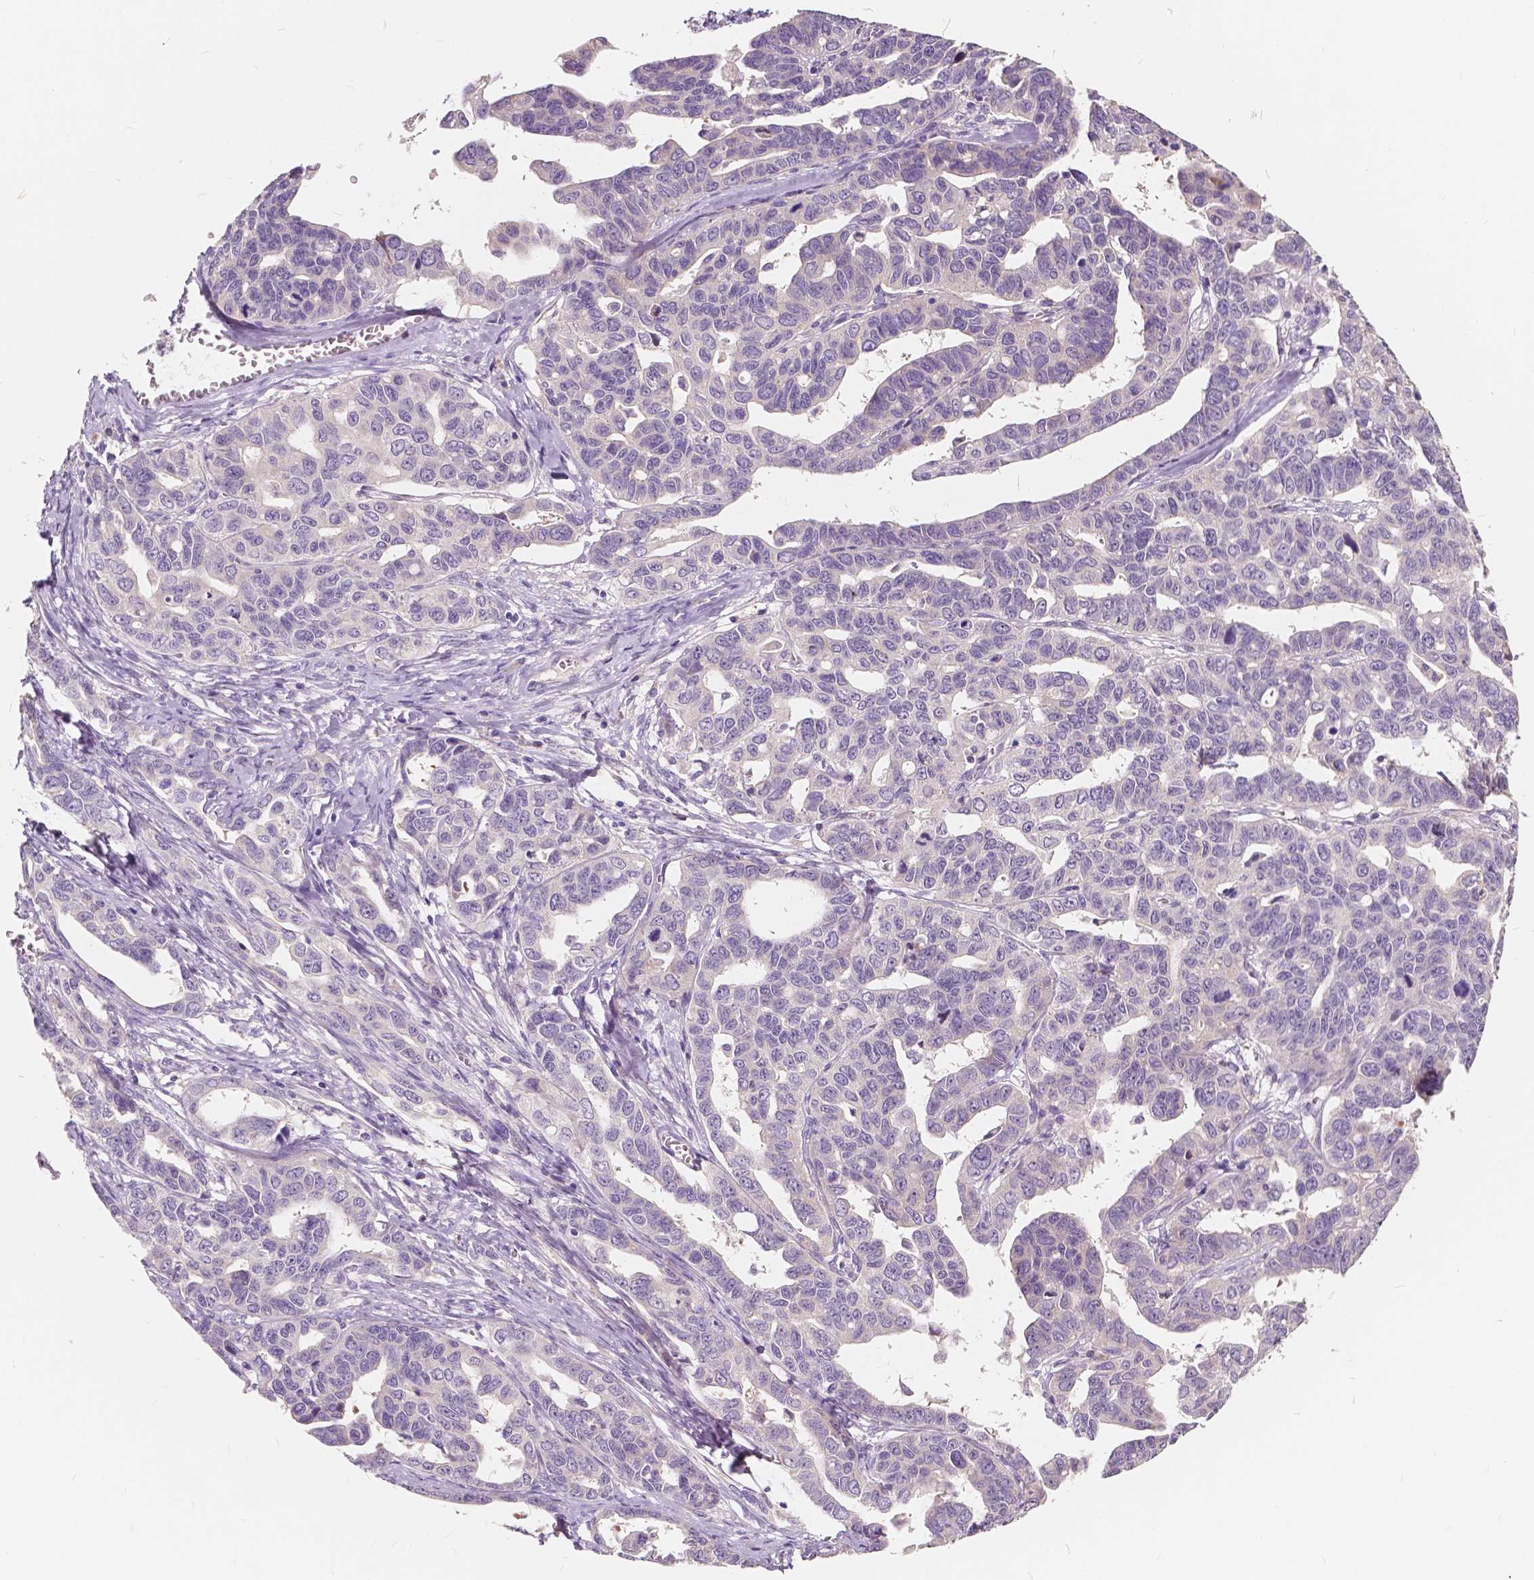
{"staining": {"intensity": "negative", "quantity": "none", "location": "none"}, "tissue": "ovarian cancer", "cell_type": "Tumor cells", "image_type": "cancer", "snomed": [{"axis": "morphology", "description": "Cystadenocarcinoma, serous, NOS"}, {"axis": "topography", "description": "Ovary"}], "caption": "Human serous cystadenocarcinoma (ovarian) stained for a protein using immunohistochemistry (IHC) exhibits no expression in tumor cells.", "gene": "SLC7A8", "patient": {"sex": "female", "age": 69}}